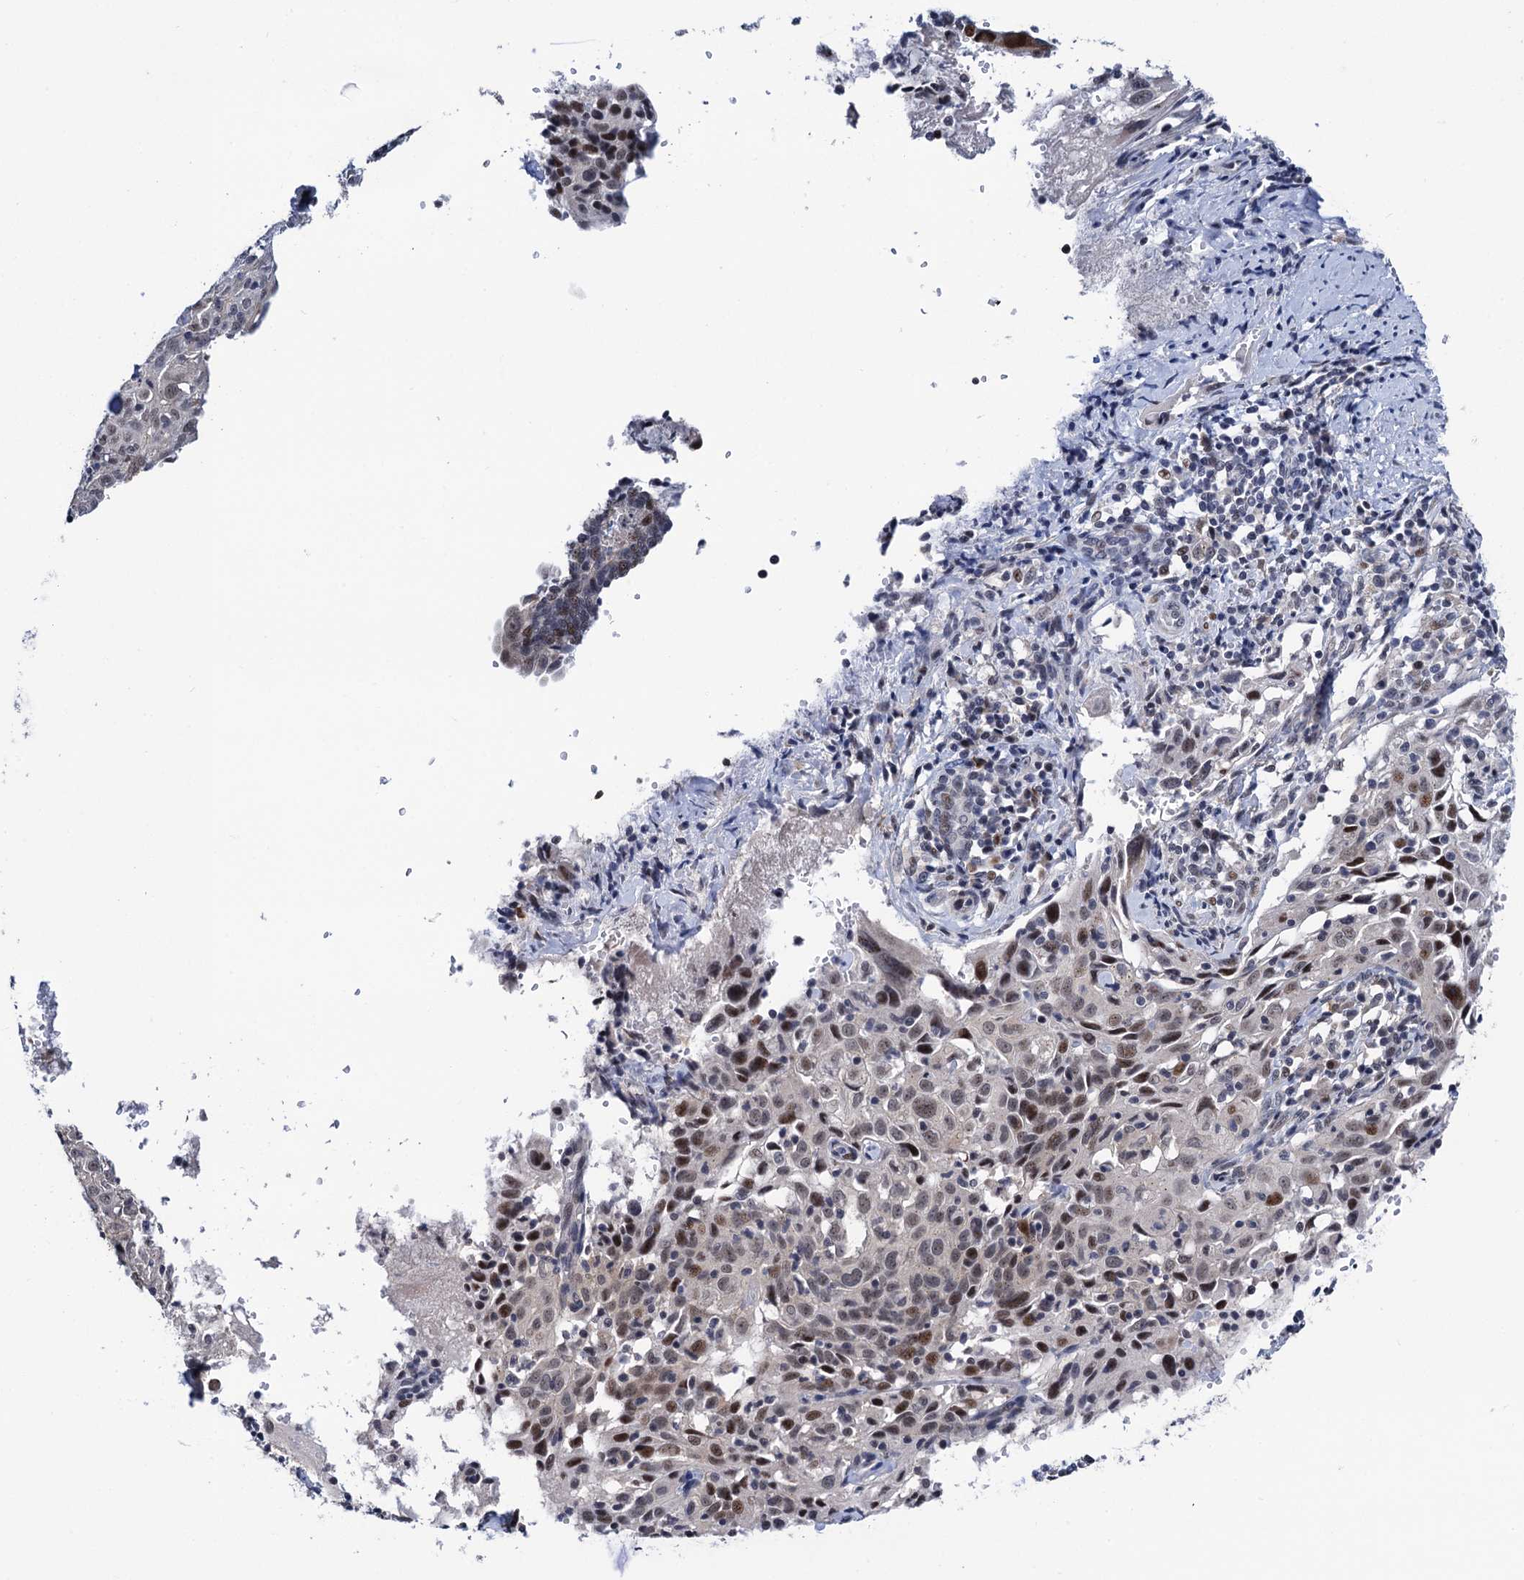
{"staining": {"intensity": "weak", "quantity": "25%-75%", "location": "nuclear"}, "tissue": "cervical cancer", "cell_type": "Tumor cells", "image_type": "cancer", "snomed": [{"axis": "morphology", "description": "Squamous cell carcinoma, NOS"}, {"axis": "topography", "description": "Cervix"}], "caption": "Immunohistochemistry (DAB) staining of human cervical cancer (squamous cell carcinoma) displays weak nuclear protein positivity in approximately 25%-75% of tumor cells.", "gene": "FAM222A", "patient": {"sex": "female", "age": 31}}